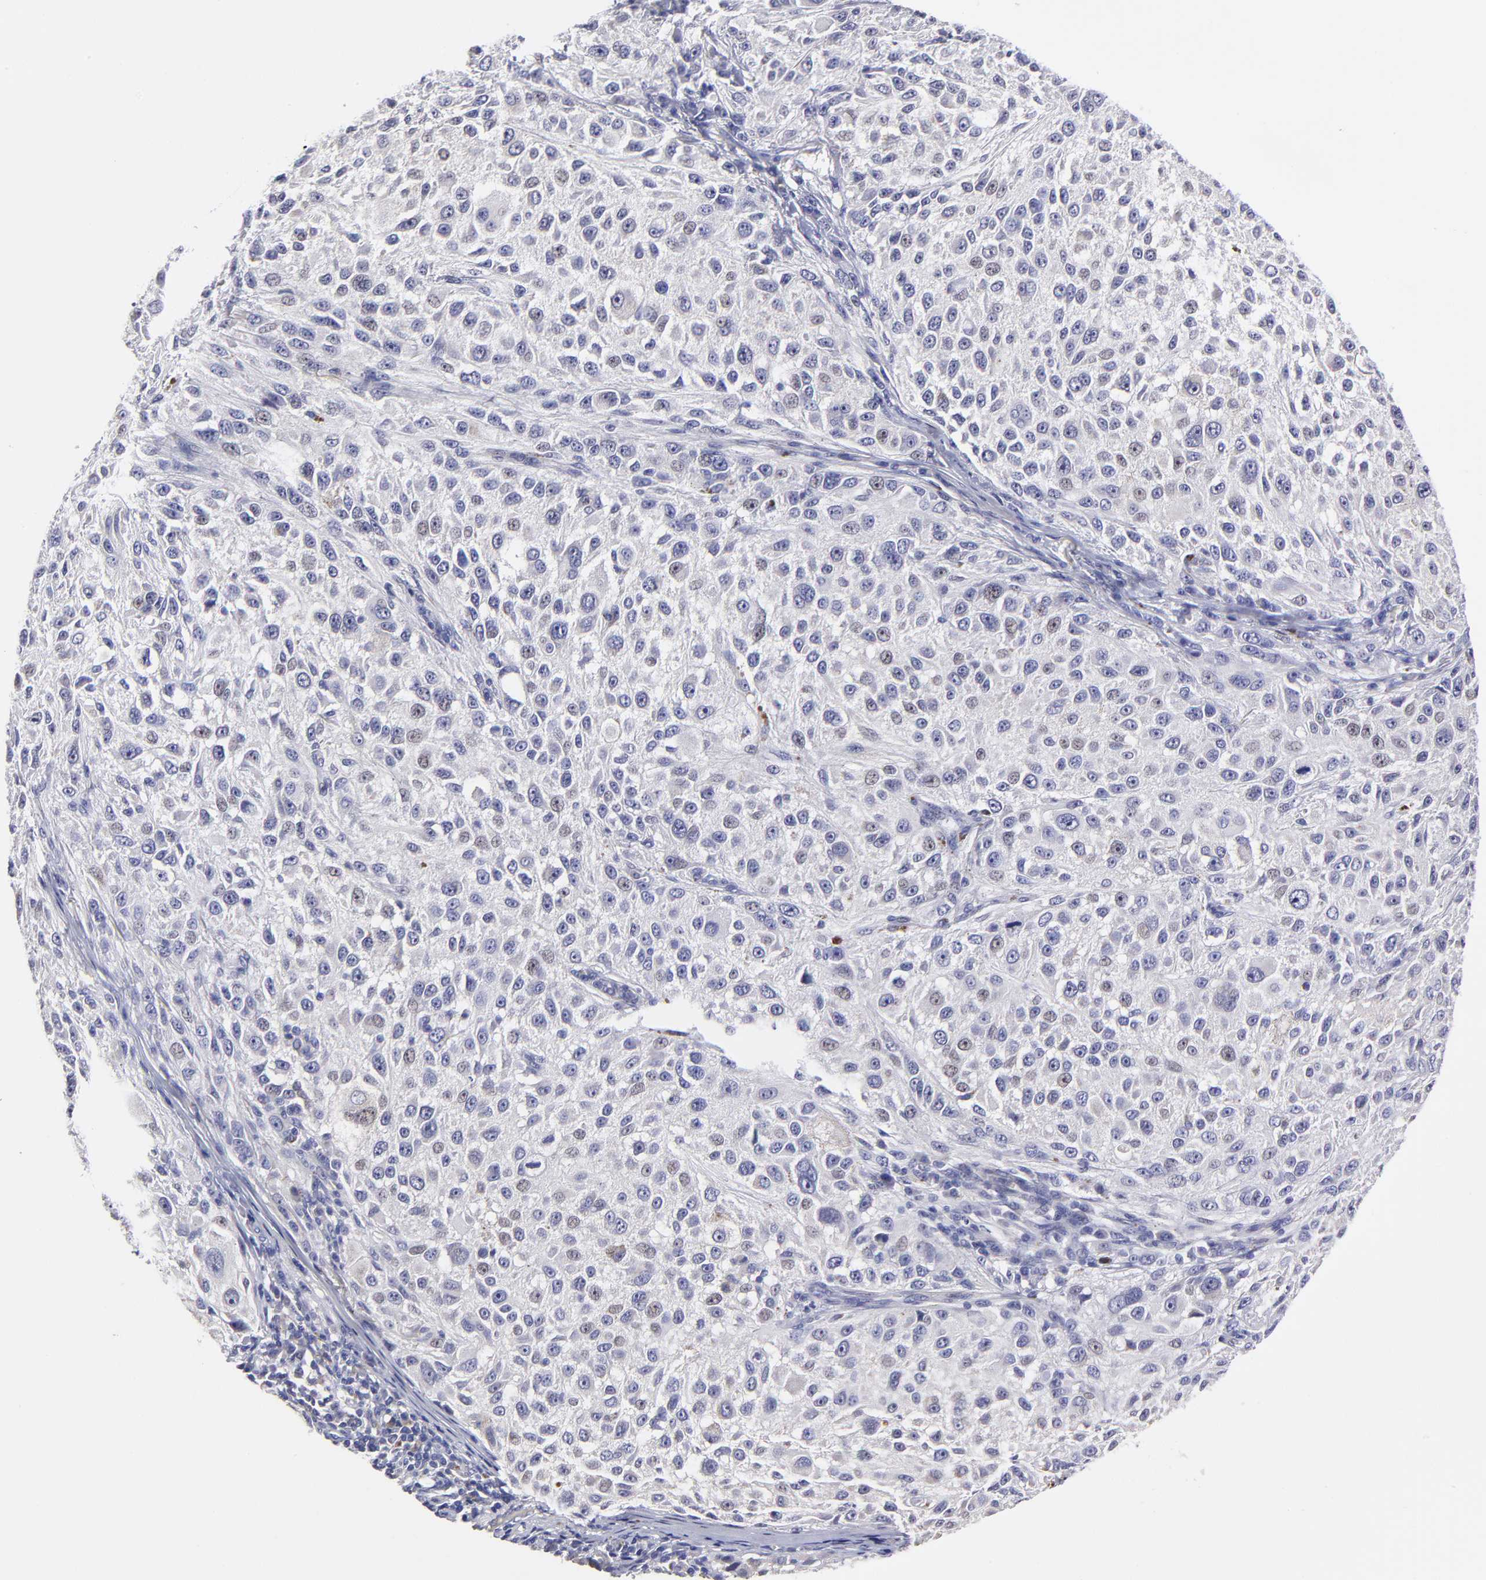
{"staining": {"intensity": "negative", "quantity": "none", "location": "none"}, "tissue": "melanoma", "cell_type": "Tumor cells", "image_type": "cancer", "snomed": [{"axis": "morphology", "description": "Necrosis, NOS"}, {"axis": "morphology", "description": "Malignant melanoma, NOS"}, {"axis": "topography", "description": "Skin"}], "caption": "An image of human malignant melanoma is negative for staining in tumor cells.", "gene": "BTG2", "patient": {"sex": "female", "age": 87}}